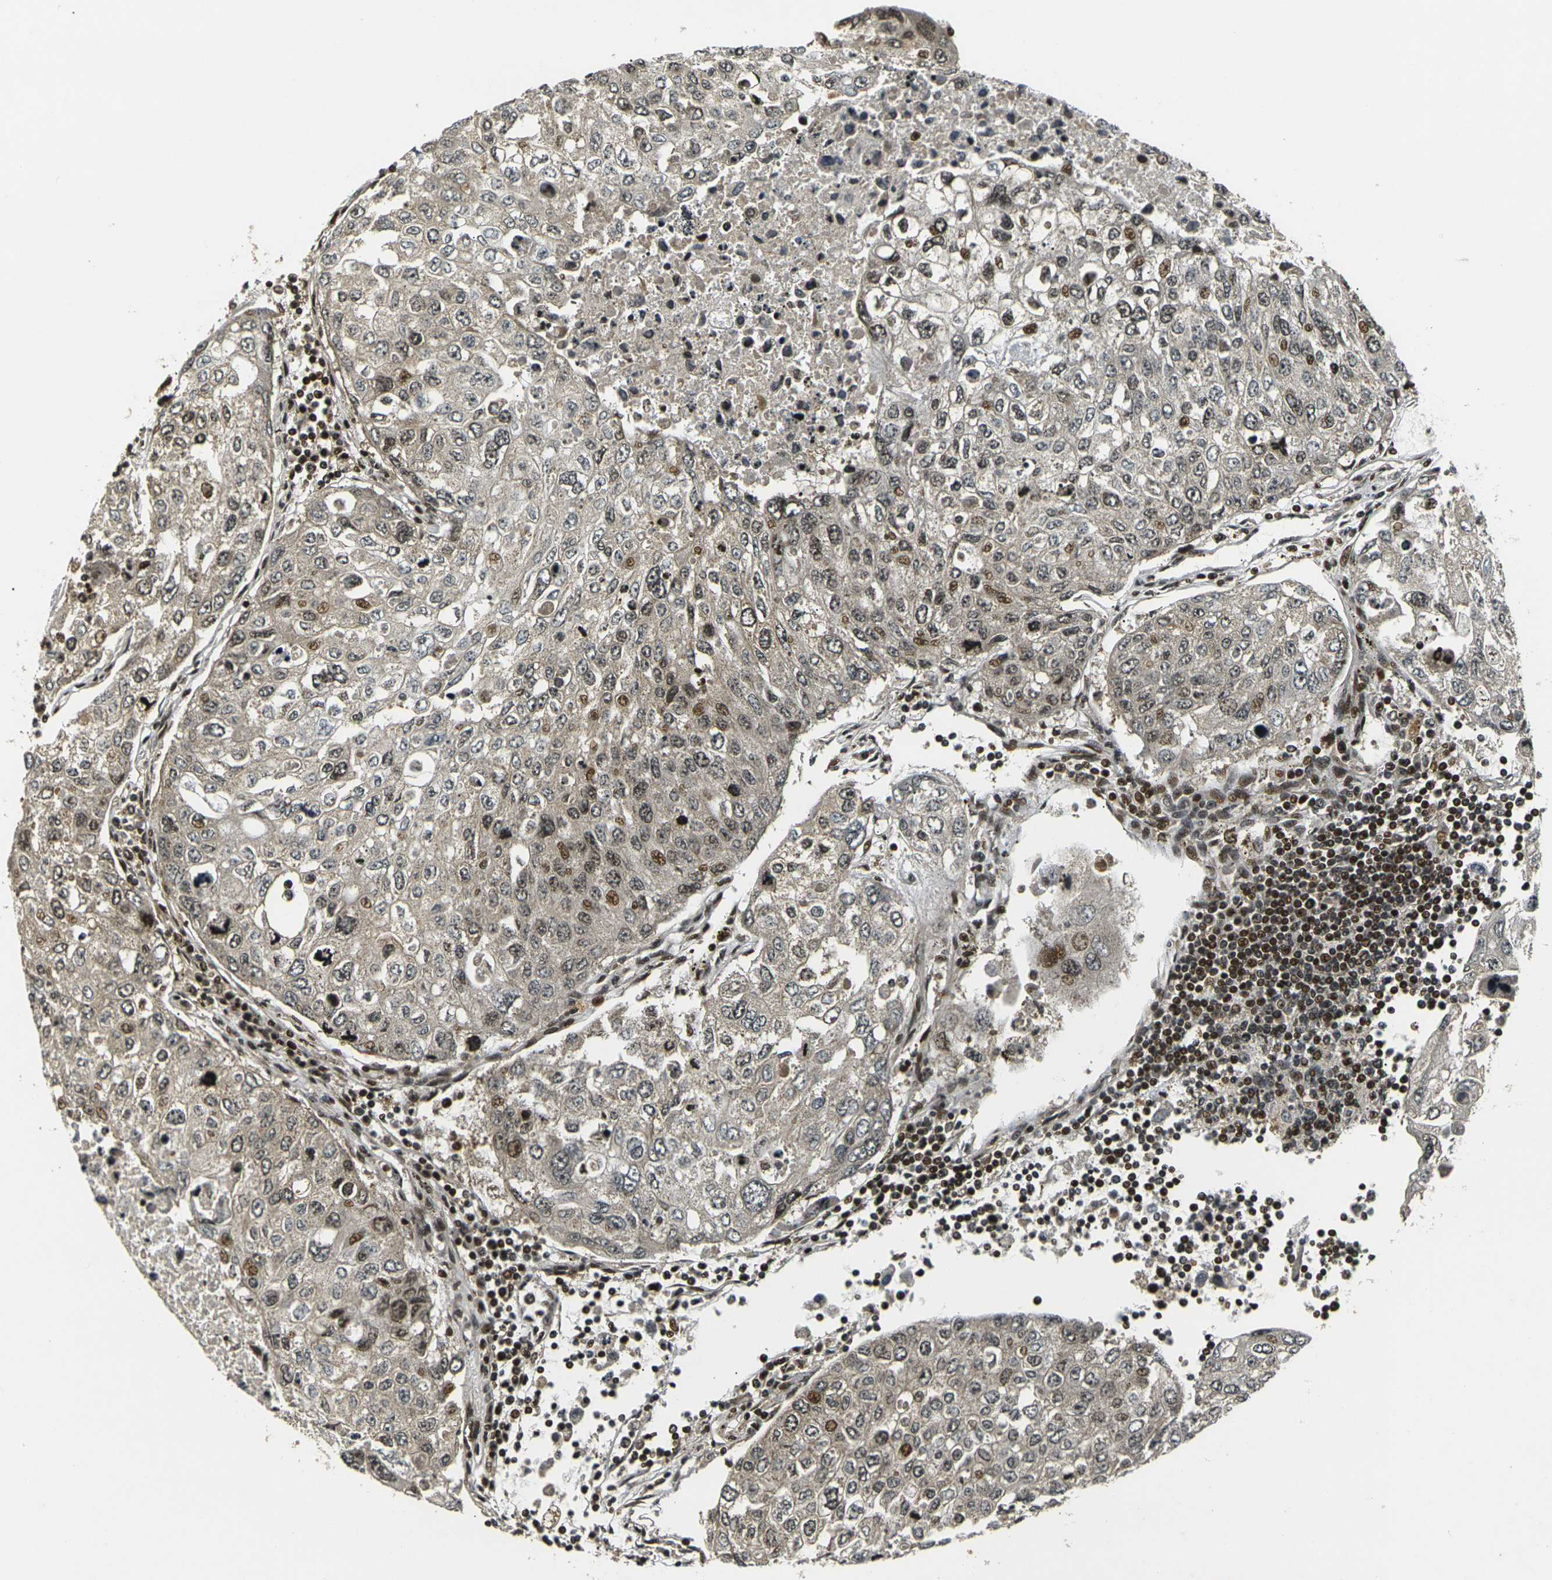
{"staining": {"intensity": "moderate", "quantity": ">75%", "location": "cytoplasmic/membranous,nuclear"}, "tissue": "urothelial cancer", "cell_type": "Tumor cells", "image_type": "cancer", "snomed": [{"axis": "morphology", "description": "Urothelial carcinoma, High grade"}, {"axis": "topography", "description": "Lymph node"}, {"axis": "topography", "description": "Urinary bladder"}], "caption": "The image shows staining of high-grade urothelial carcinoma, revealing moderate cytoplasmic/membranous and nuclear protein expression (brown color) within tumor cells.", "gene": "ACTL6A", "patient": {"sex": "male", "age": 51}}